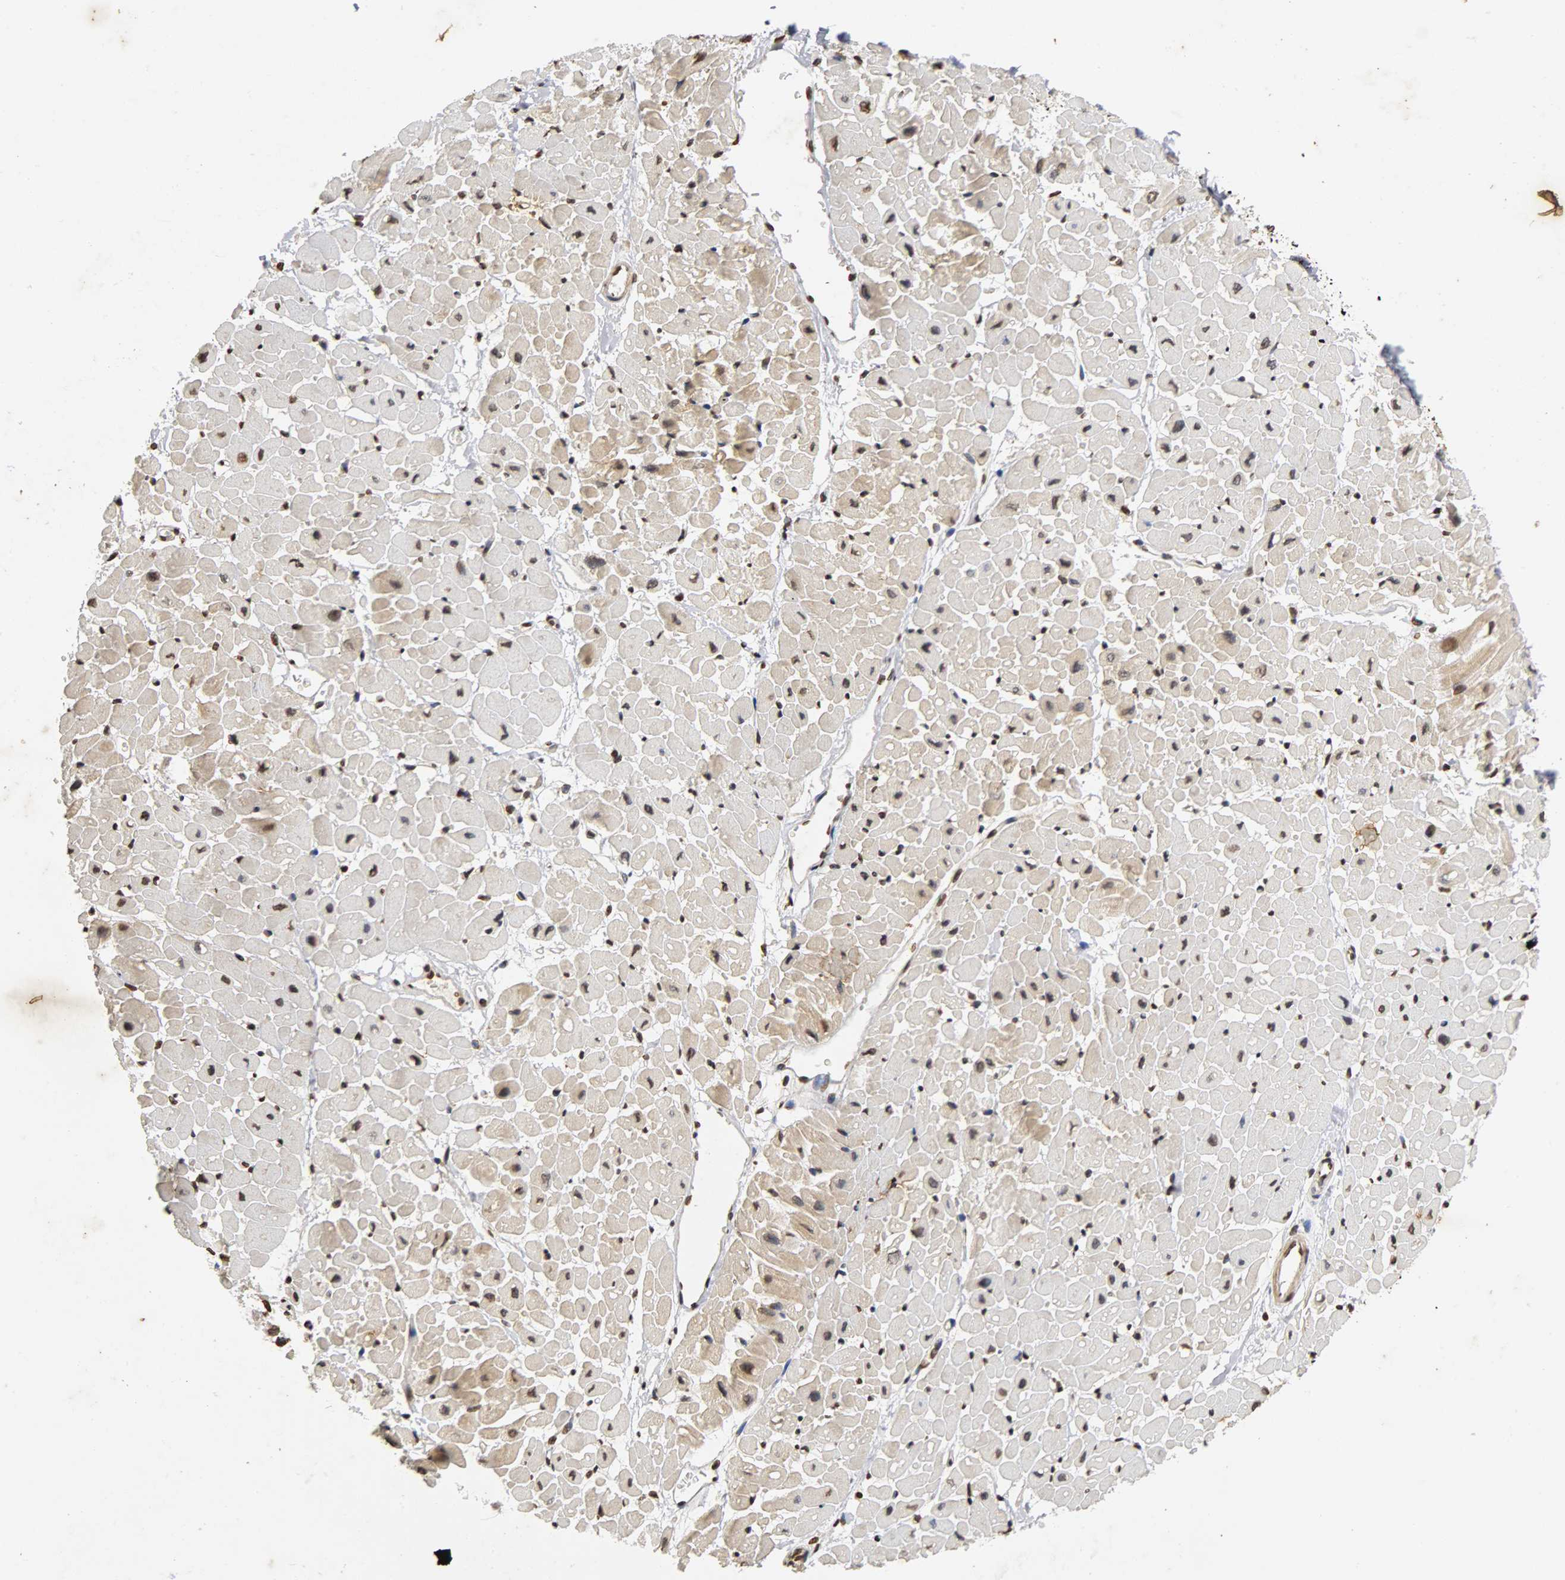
{"staining": {"intensity": "weak", "quantity": "<25%", "location": "cytoplasmic/membranous"}, "tissue": "heart muscle", "cell_type": "Cardiomyocytes", "image_type": "normal", "snomed": [{"axis": "morphology", "description": "Normal tissue, NOS"}, {"axis": "topography", "description": "Heart"}], "caption": "DAB immunohistochemical staining of normal human heart muscle exhibits no significant staining in cardiomyocytes.", "gene": "ERCC2", "patient": {"sex": "male", "age": 45}}